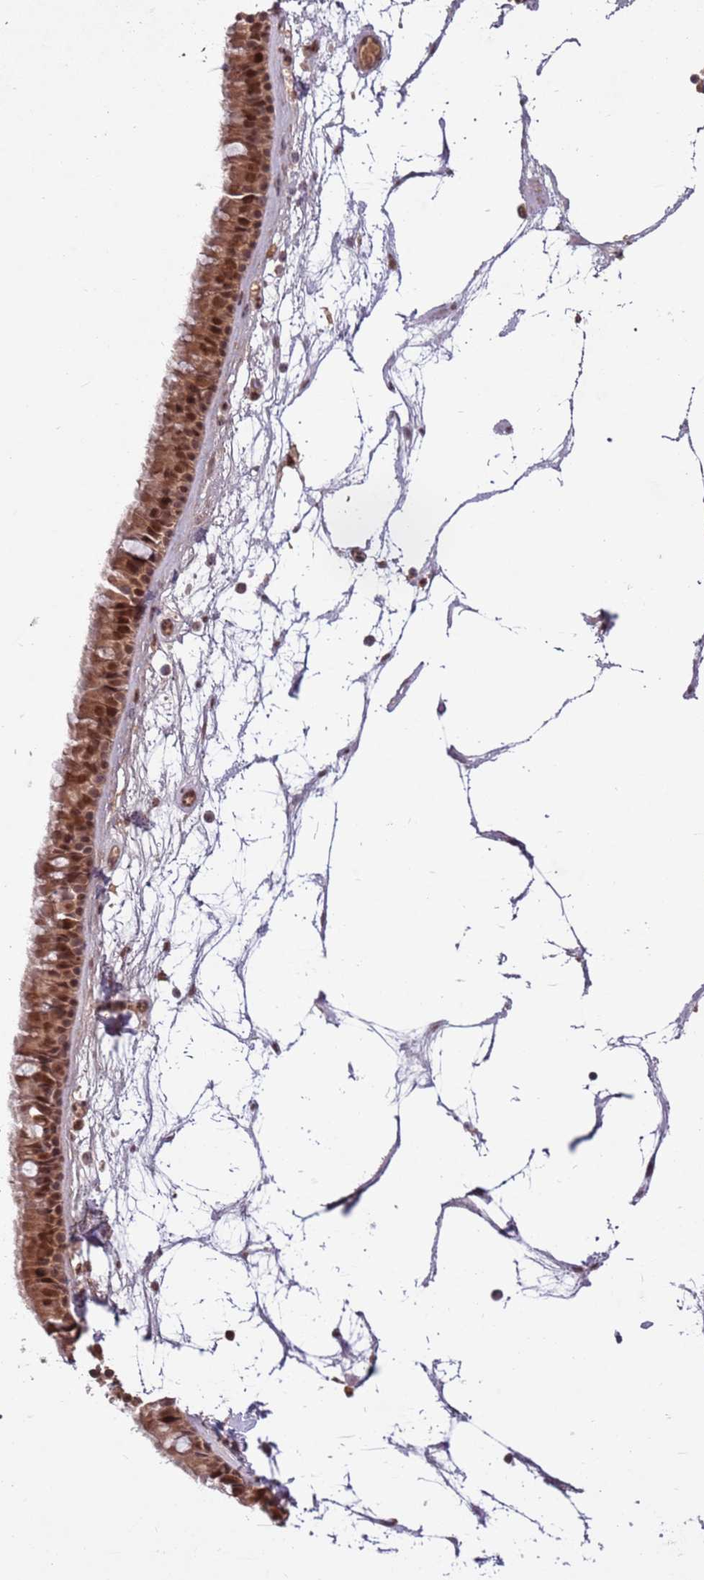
{"staining": {"intensity": "moderate", "quantity": ">75%", "location": "cytoplasmic/membranous,nuclear"}, "tissue": "nasopharynx", "cell_type": "Respiratory epithelial cells", "image_type": "normal", "snomed": [{"axis": "morphology", "description": "Normal tissue, NOS"}, {"axis": "topography", "description": "Nasopharynx"}], "caption": "Protein analysis of benign nasopharynx exhibits moderate cytoplasmic/membranous,nuclear staining in approximately >75% of respiratory epithelial cells.", "gene": "ADAMTS3", "patient": {"sex": "male", "age": 64}}